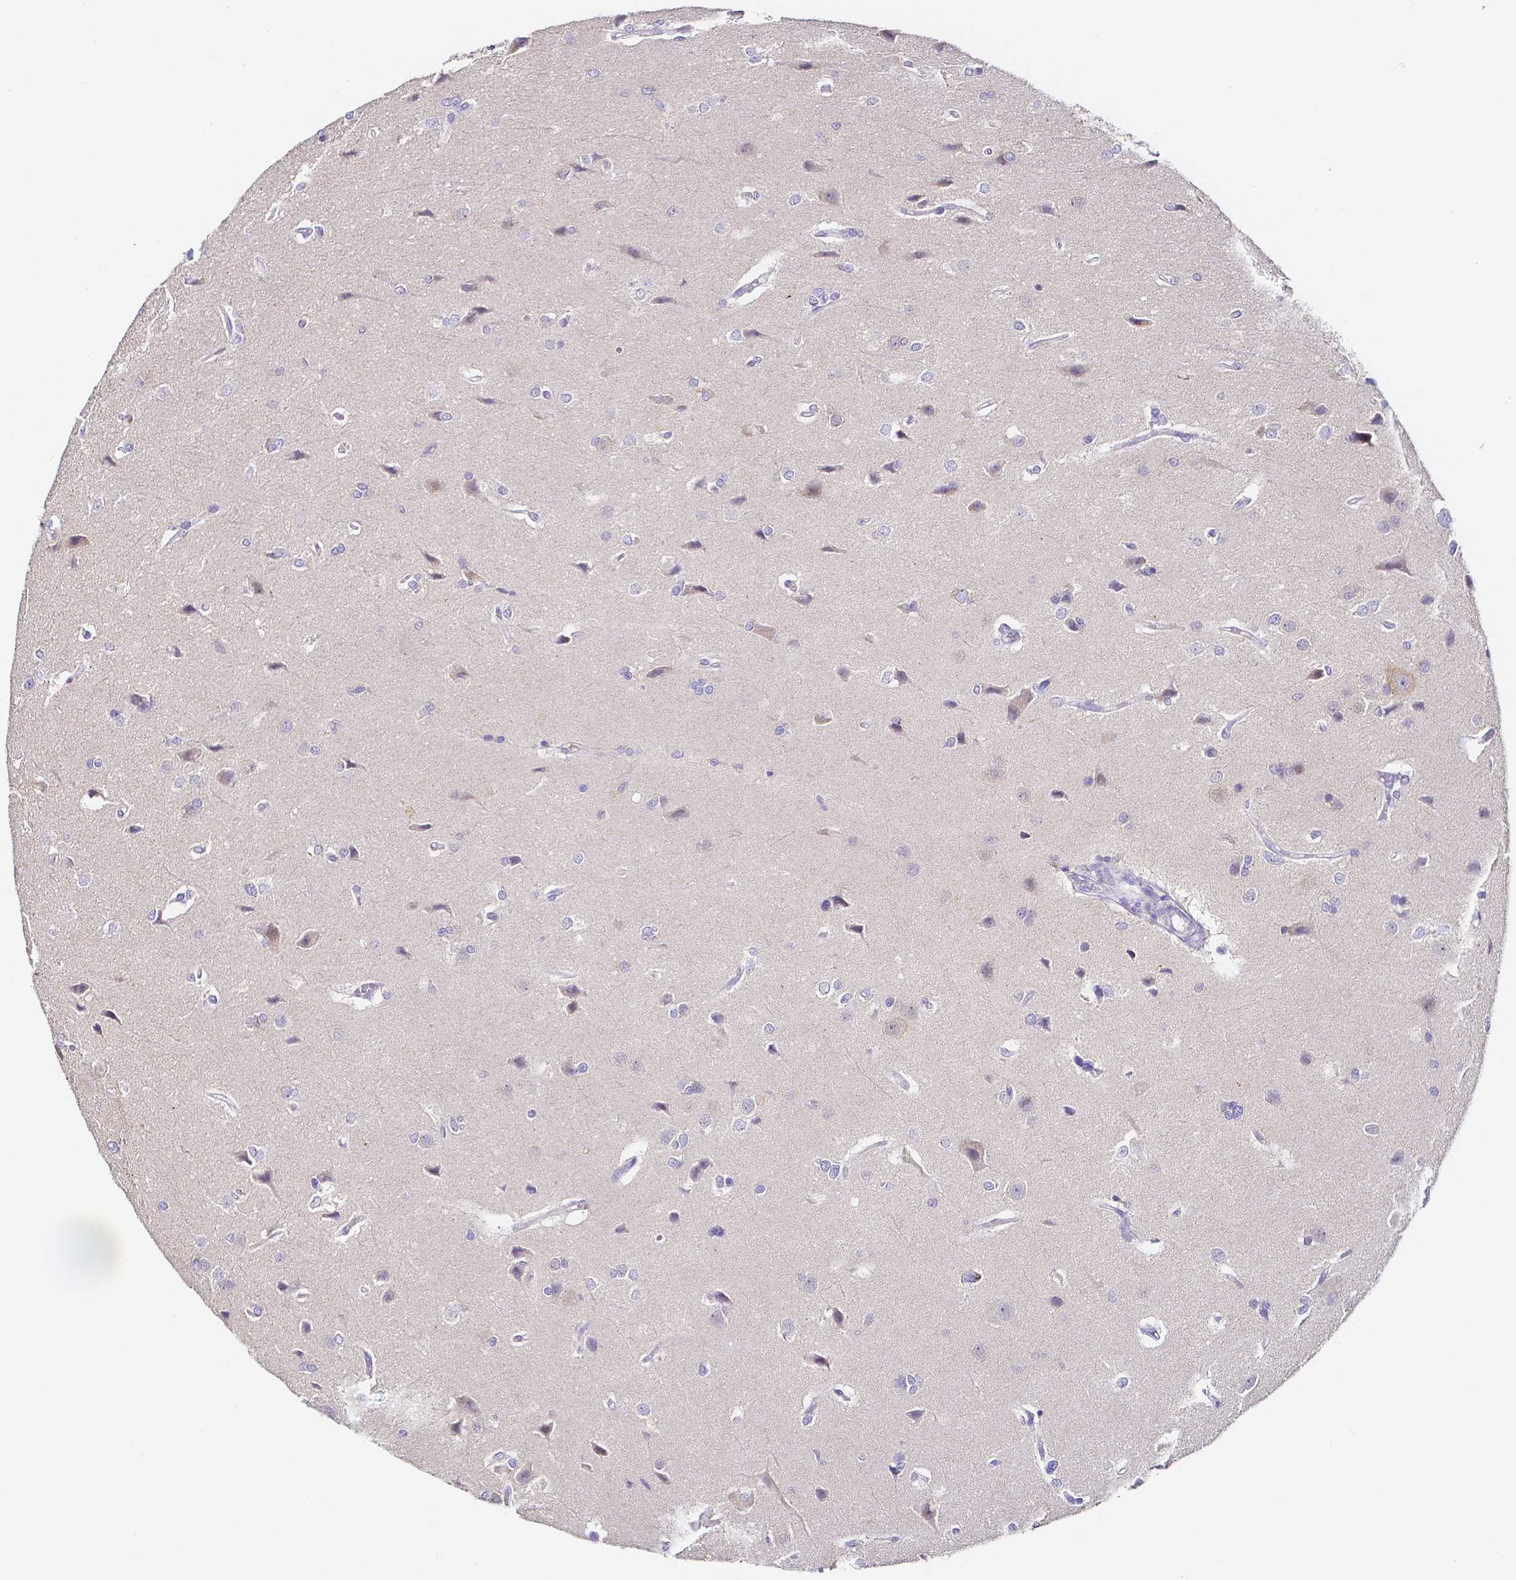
{"staining": {"intensity": "negative", "quantity": "none", "location": "none"}, "tissue": "glioma", "cell_type": "Tumor cells", "image_type": "cancer", "snomed": [{"axis": "morphology", "description": "Glioma, malignant, High grade"}, {"axis": "topography", "description": "Brain"}], "caption": "Immunohistochemistry photomicrograph of neoplastic tissue: human malignant high-grade glioma stained with DAB reveals no significant protein positivity in tumor cells.", "gene": "PKP3", "patient": {"sex": "female", "age": 70}}